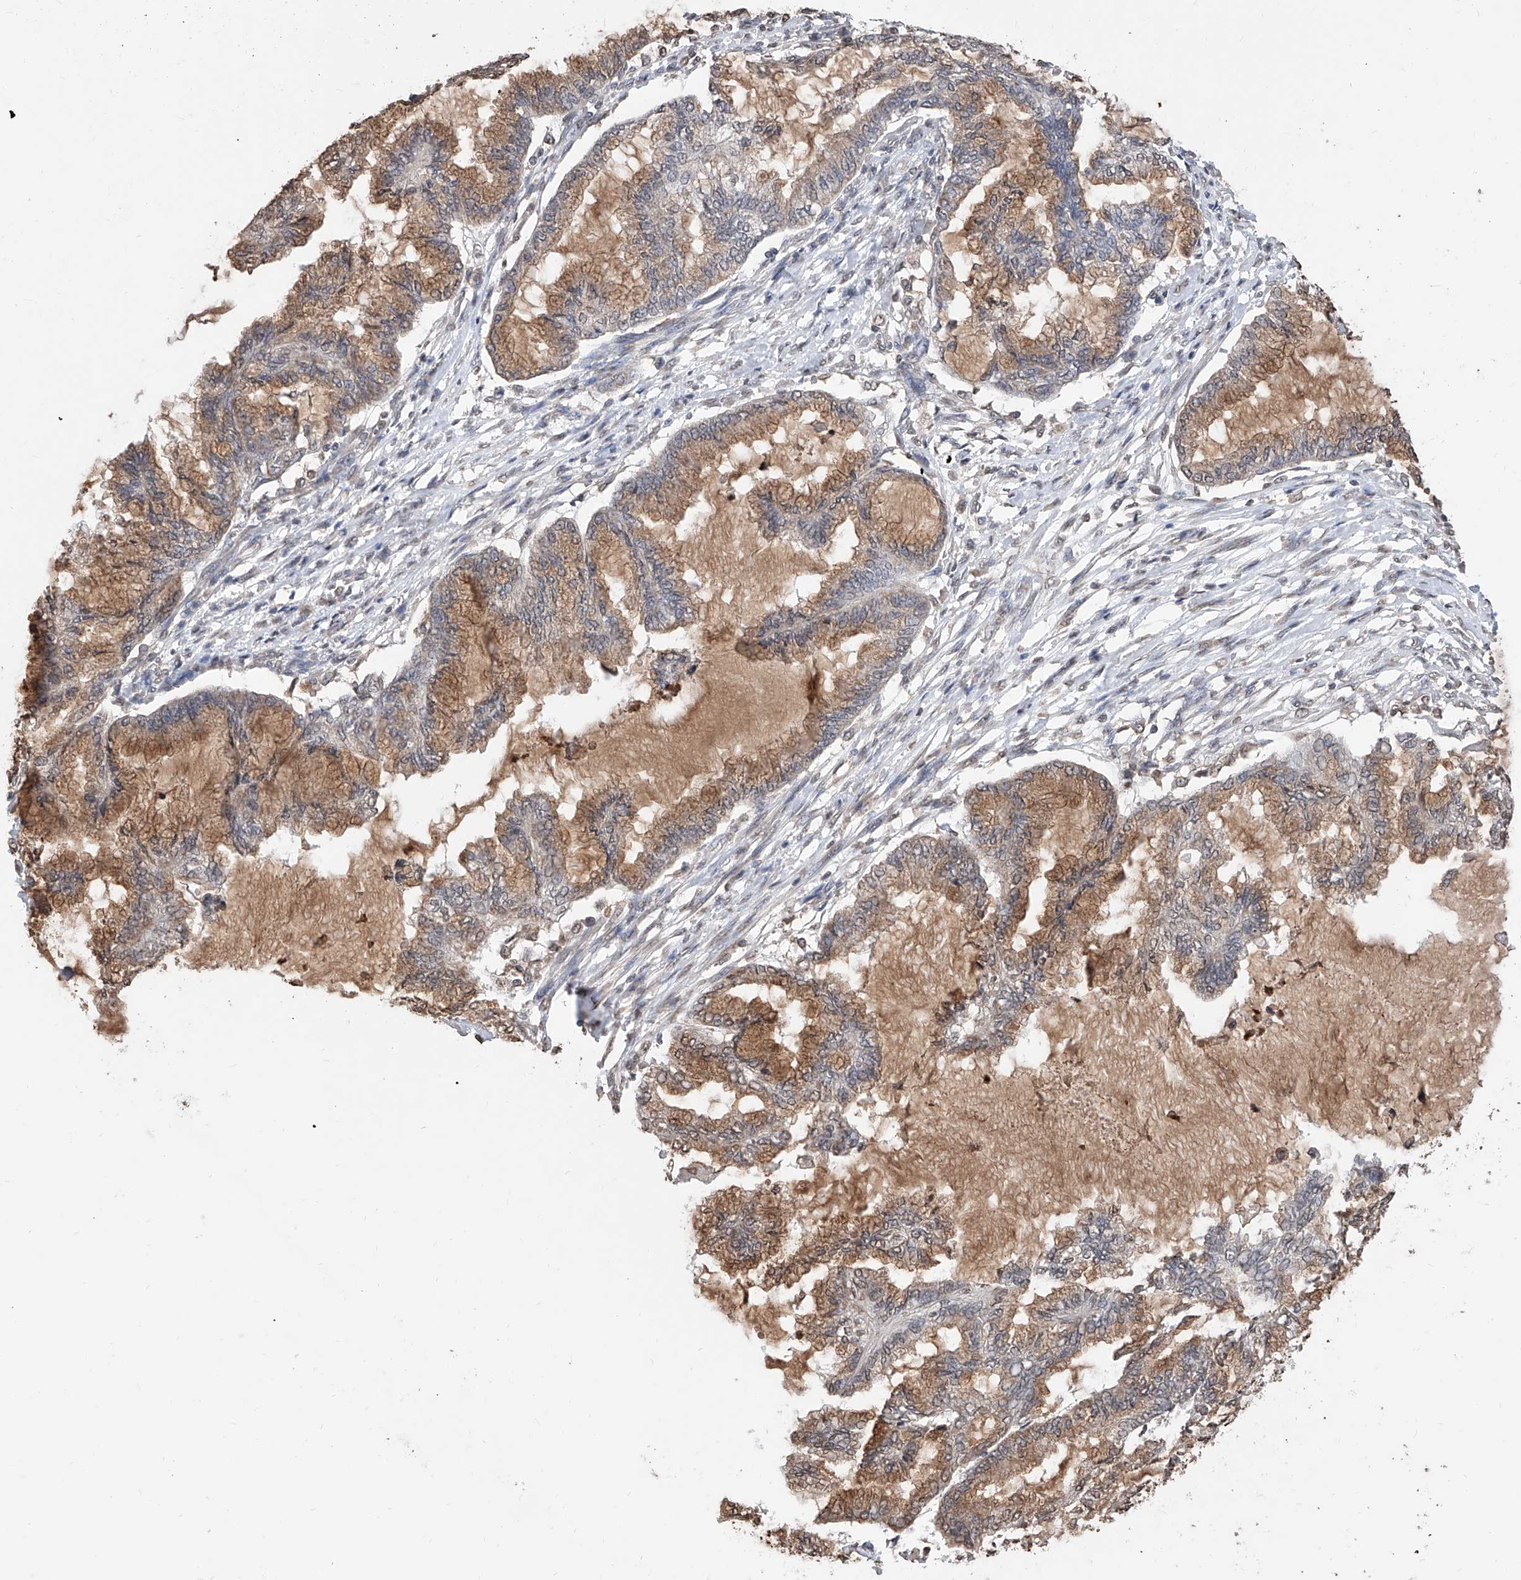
{"staining": {"intensity": "moderate", "quantity": ">75%", "location": "cytoplasmic/membranous"}, "tissue": "endometrial cancer", "cell_type": "Tumor cells", "image_type": "cancer", "snomed": [{"axis": "morphology", "description": "Adenocarcinoma, NOS"}, {"axis": "topography", "description": "Endometrium"}], "caption": "A micrograph showing moderate cytoplasmic/membranous positivity in about >75% of tumor cells in endometrial adenocarcinoma, as visualized by brown immunohistochemical staining.", "gene": "RP9", "patient": {"sex": "female", "age": 86}}